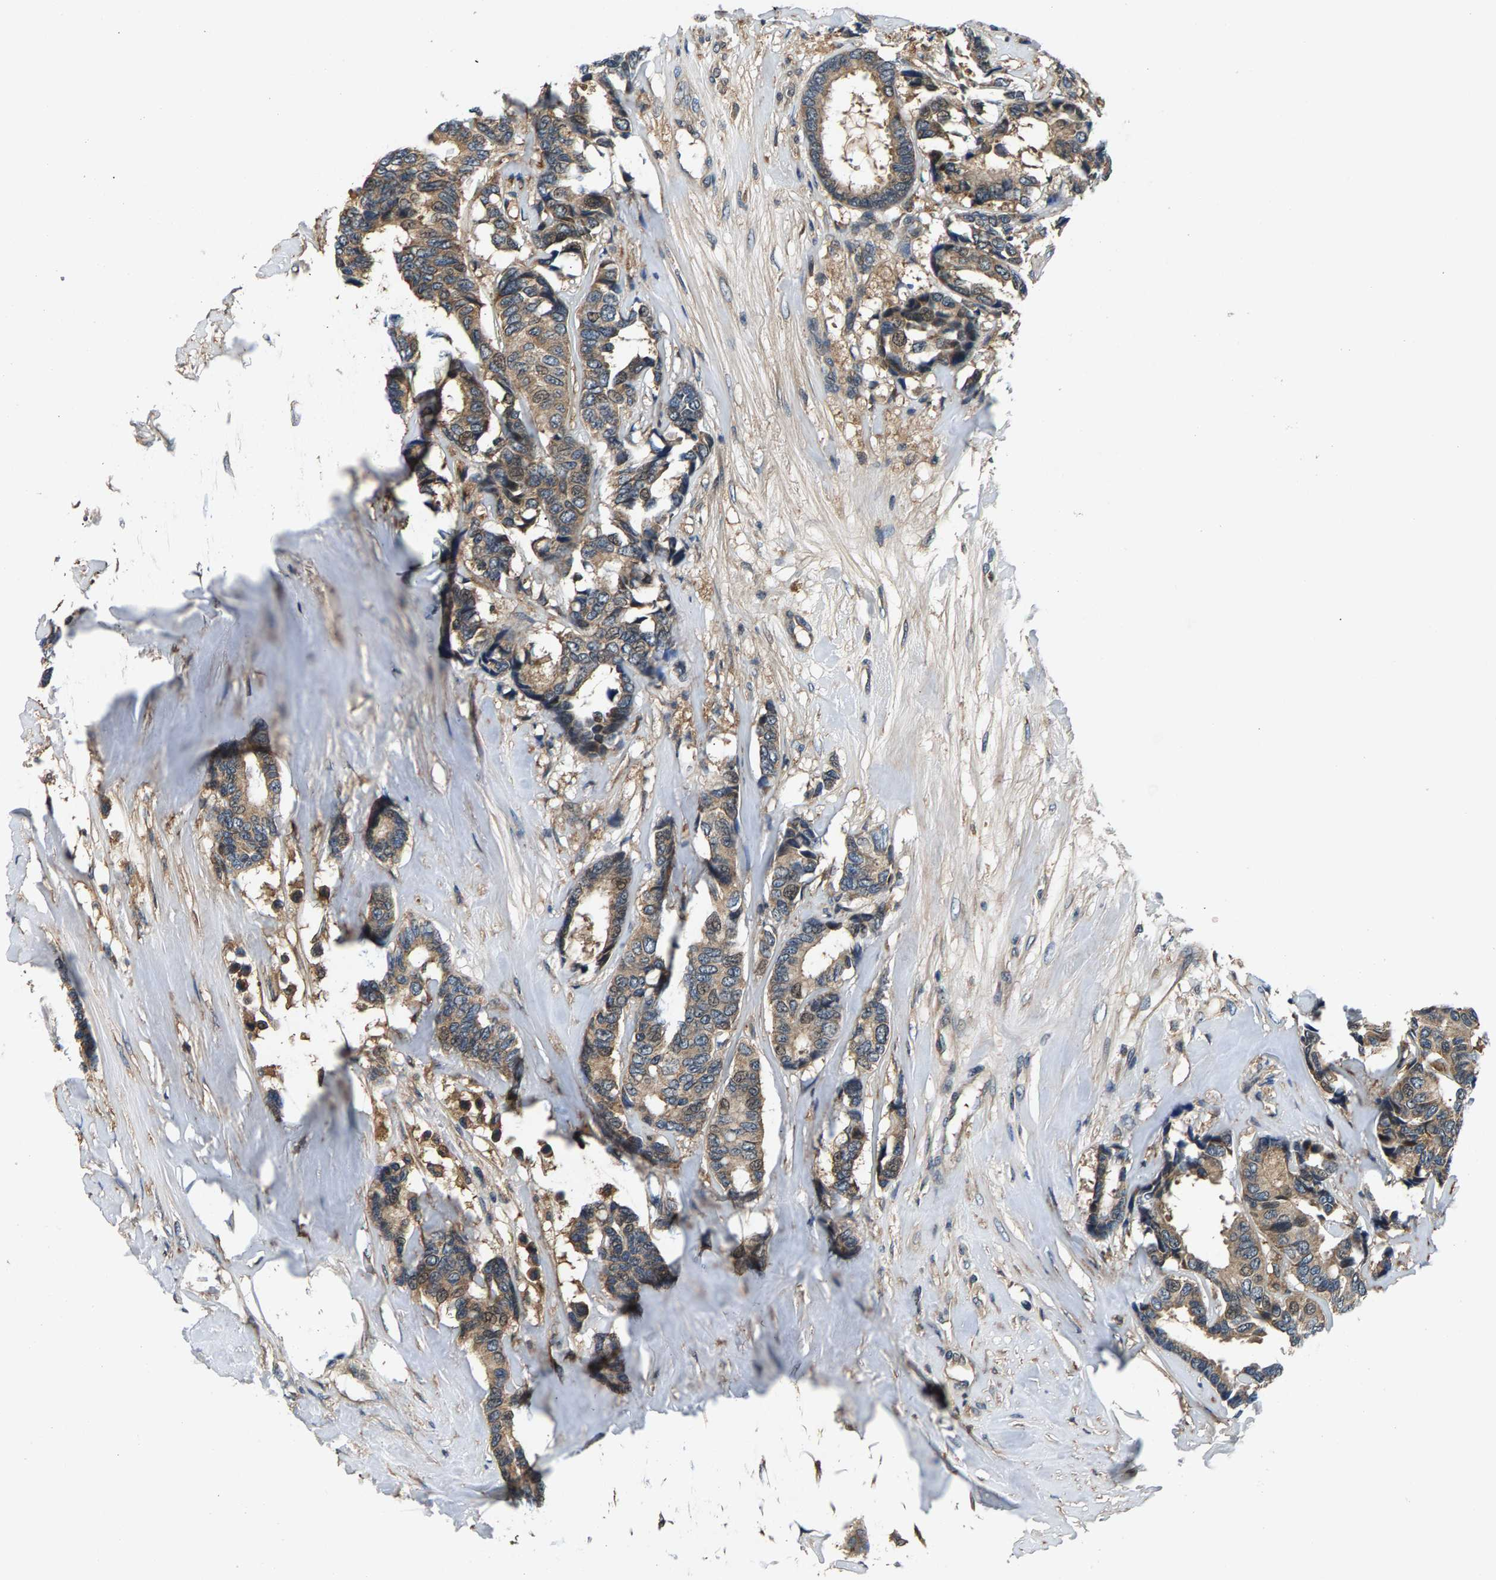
{"staining": {"intensity": "weak", "quantity": ">75%", "location": "cytoplasmic/membranous"}, "tissue": "breast cancer", "cell_type": "Tumor cells", "image_type": "cancer", "snomed": [{"axis": "morphology", "description": "Duct carcinoma"}, {"axis": "topography", "description": "Breast"}], "caption": "Breast infiltrating ductal carcinoma stained with DAB (3,3'-diaminobenzidine) immunohistochemistry (IHC) reveals low levels of weak cytoplasmic/membranous expression in approximately >75% of tumor cells.", "gene": "FAM78A", "patient": {"sex": "female", "age": 87}}